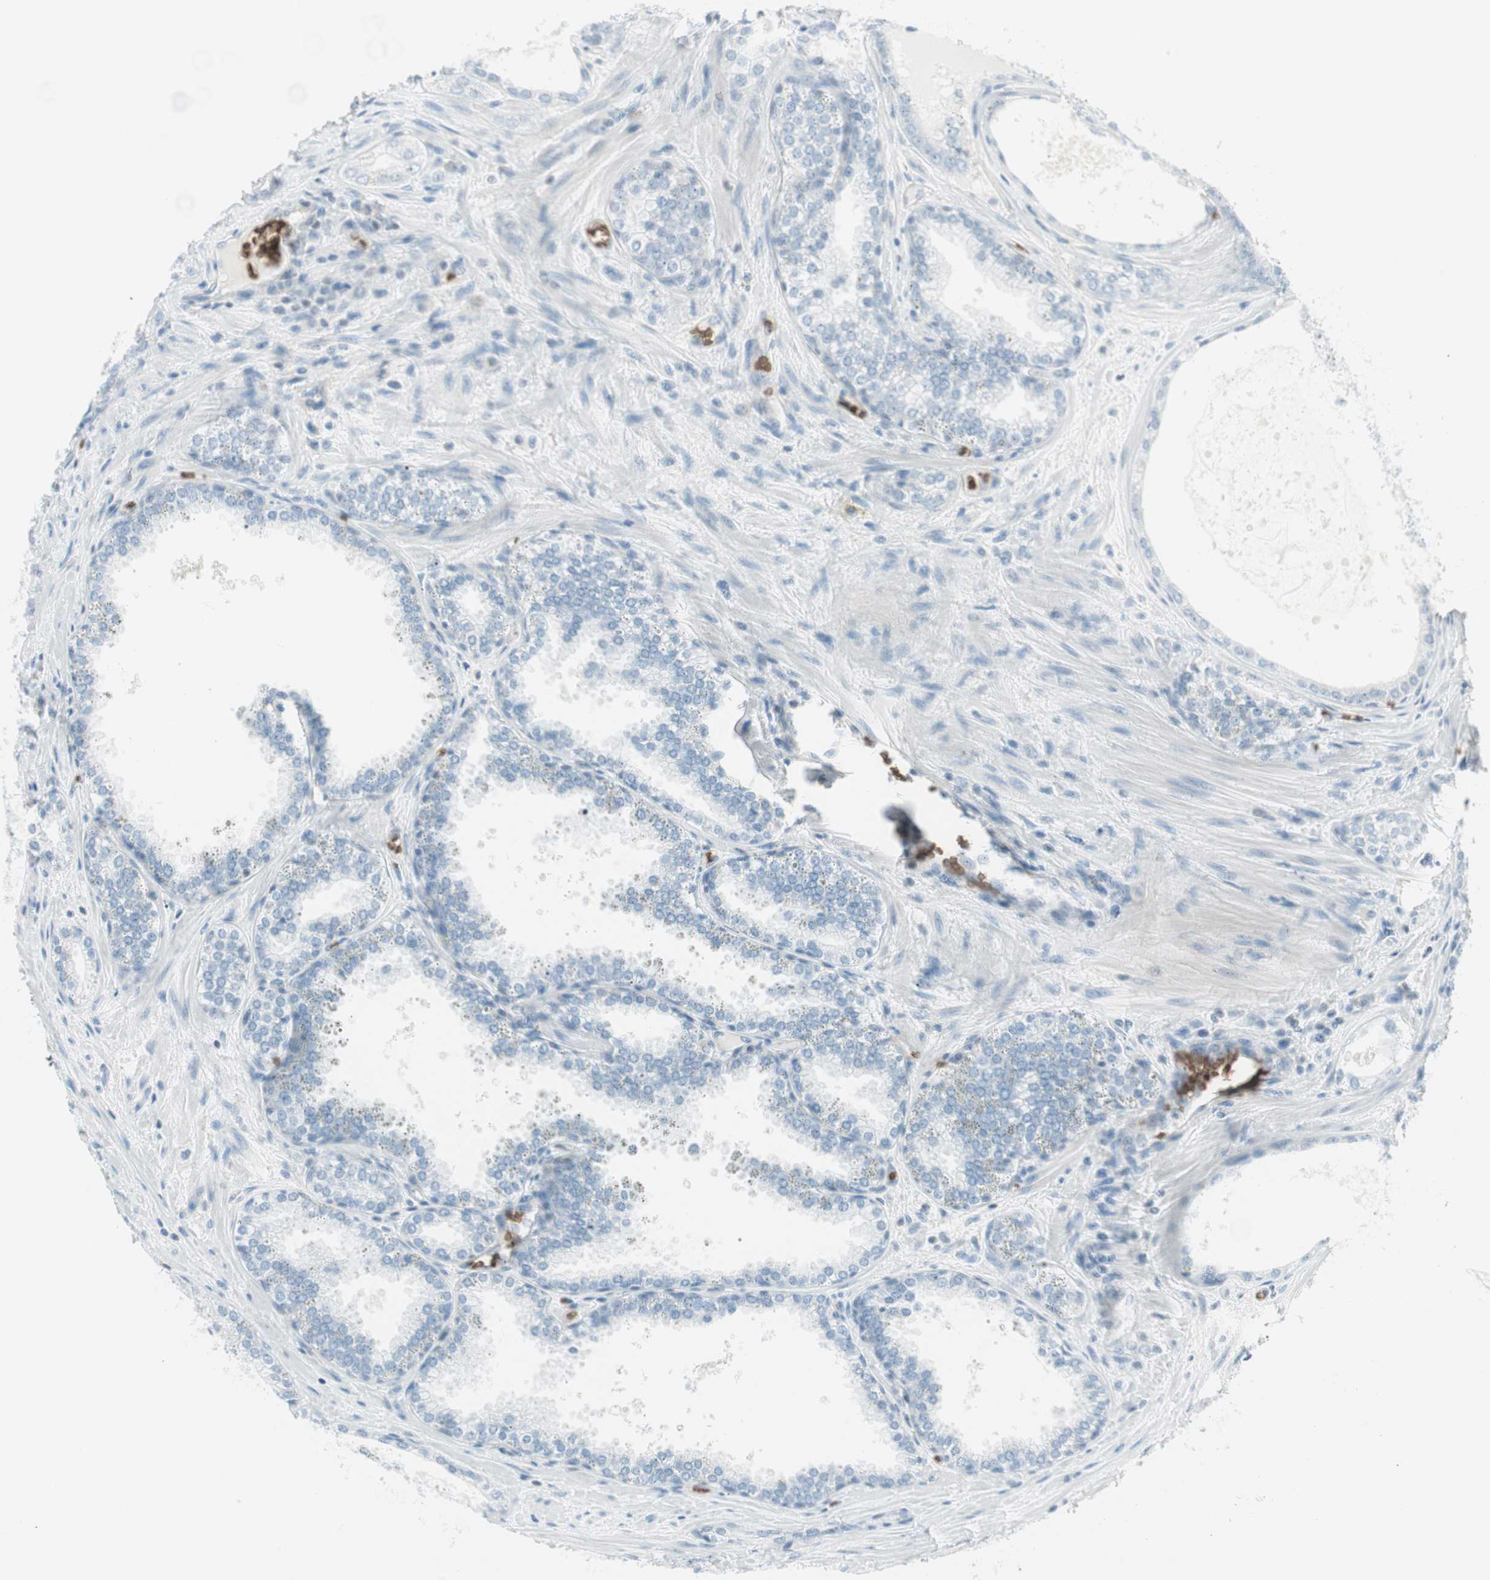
{"staining": {"intensity": "negative", "quantity": "none", "location": "none"}, "tissue": "prostate cancer", "cell_type": "Tumor cells", "image_type": "cancer", "snomed": [{"axis": "morphology", "description": "Adenocarcinoma, Low grade"}, {"axis": "topography", "description": "Prostate"}], "caption": "IHC photomicrograph of prostate low-grade adenocarcinoma stained for a protein (brown), which displays no positivity in tumor cells.", "gene": "MAP4K1", "patient": {"sex": "male", "age": 60}}